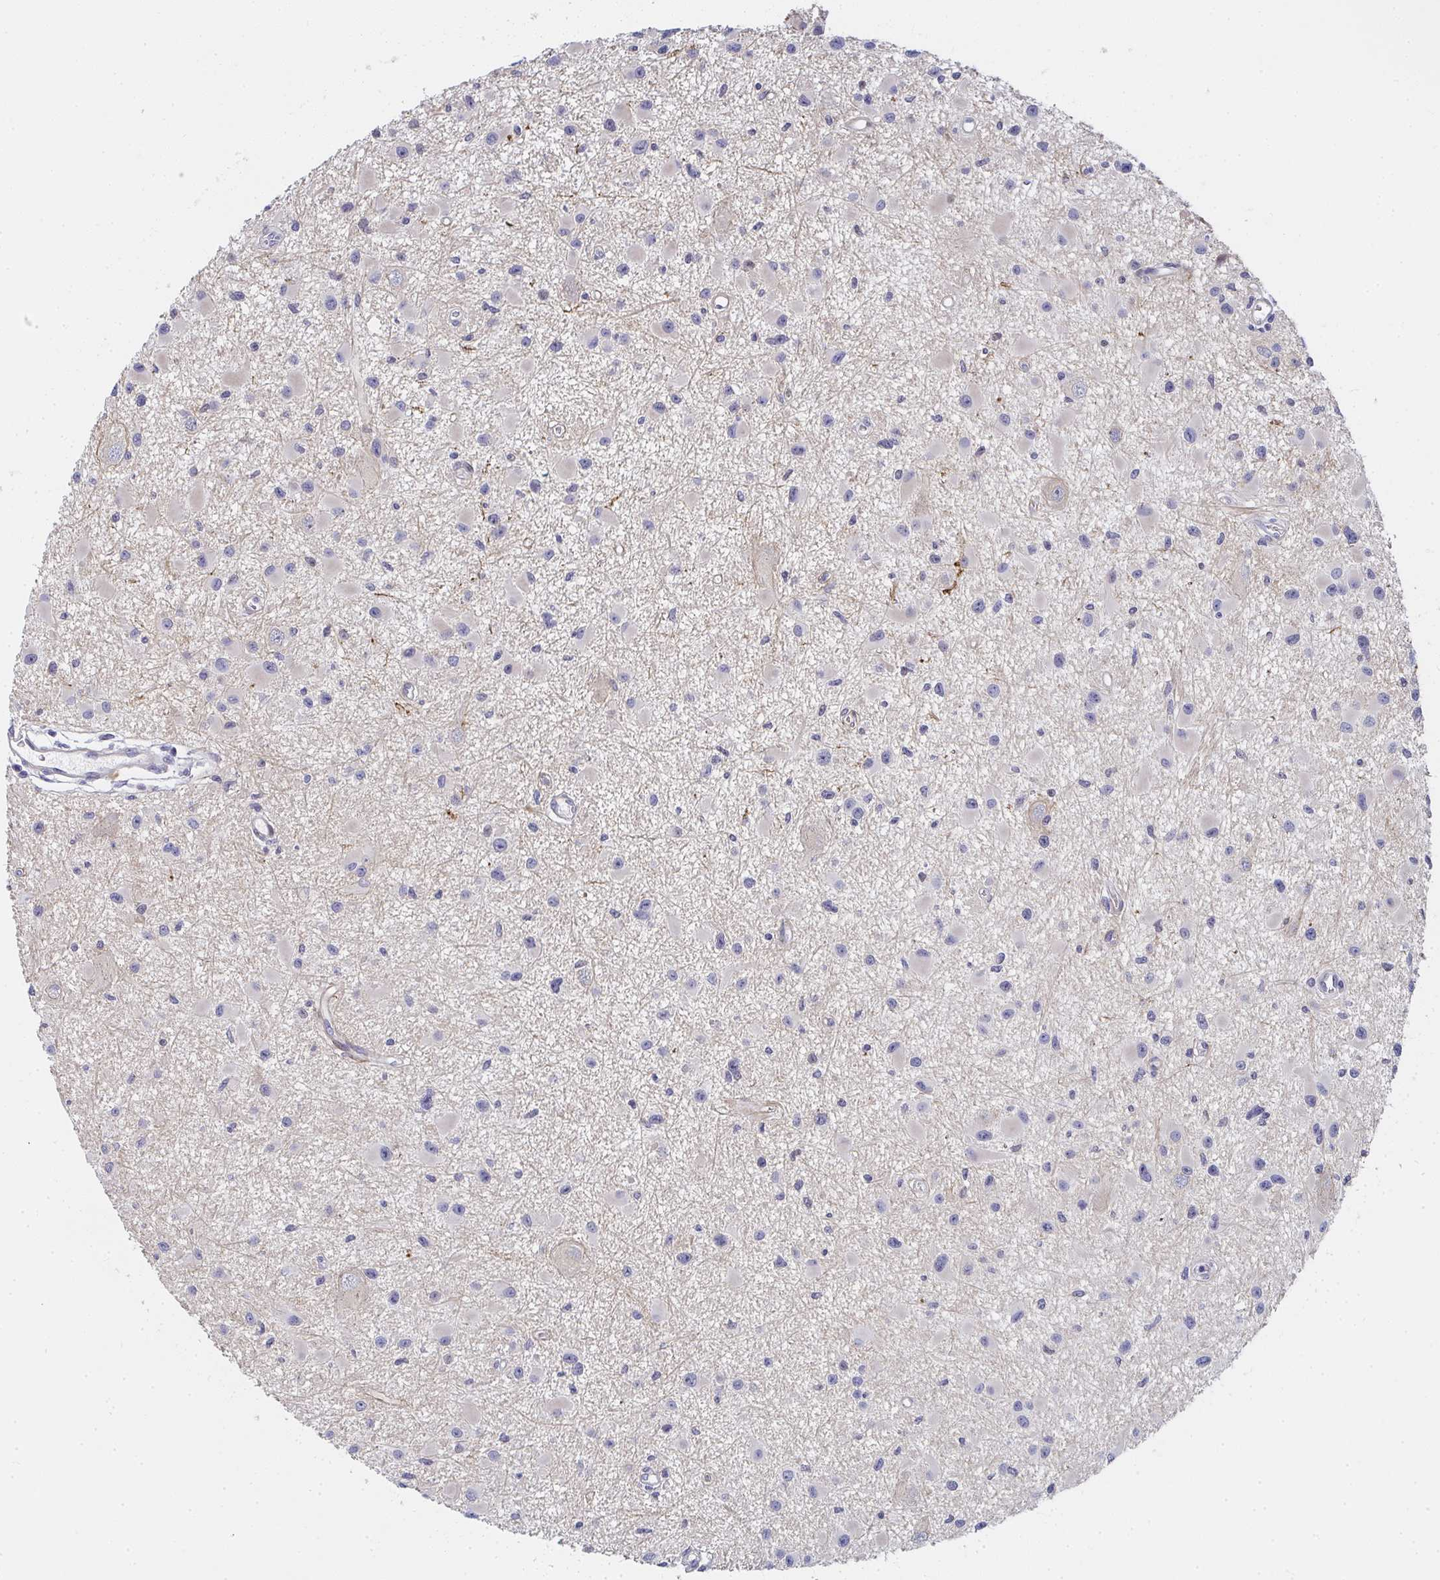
{"staining": {"intensity": "negative", "quantity": "none", "location": "none"}, "tissue": "glioma", "cell_type": "Tumor cells", "image_type": "cancer", "snomed": [{"axis": "morphology", "description": "Glioma, malignant, High grade"}, {"axis": "topography", "description": "Brain"}], "caption": "Human glioma stained for a protein using immunohistochemistry reveals no staining in tumor cells.", "gene": "ZIC3", "patient": {"sex": "male", "age": 54}}